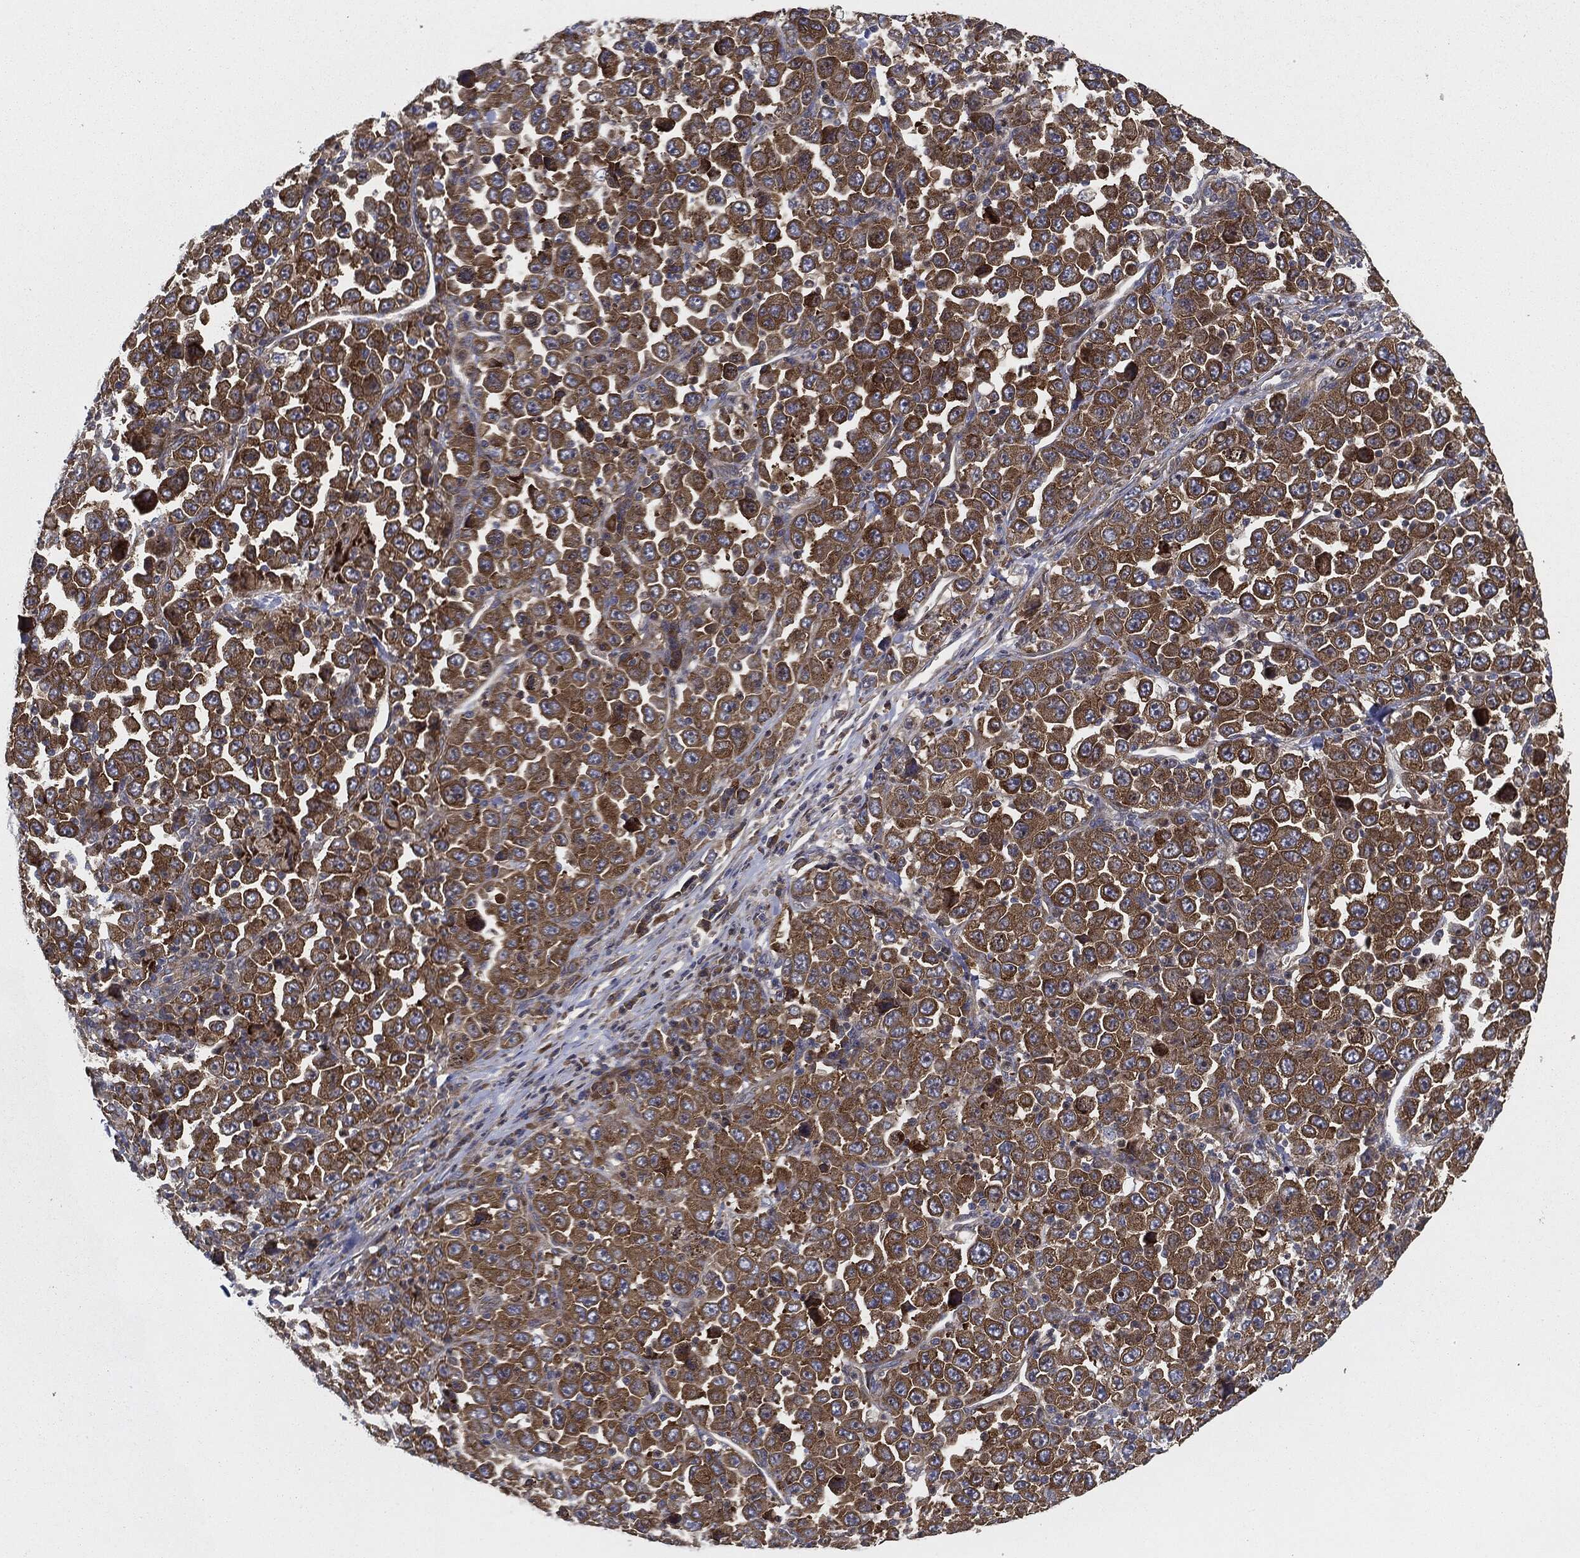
{"staining": {"intensity": "strong", "quantity": ">75%", "location": "cytoplasmic/membranous"}, "tissue": "stomach cancer", "cell_type": "Tumor cells", "image_type": "cancer", "snomed": [{"axis": "morphology", "description": "Normal tissue, NOS"}, {"axis": "morphology", "description": "Adenocarcinoma, NOS"}, {"axis": "topography", "description": "Stomach, upper"}, {"axis": "topography", "description": "Stomach"}], "caption": "Immunohistochemical staining of stomach cancer demonstrates high levels of strong cytoplasmic/membranous expression in approximately >75% of tumor cells.", "gene": "EIF2AK2", "patient": {"sex": "male", "age": 59}}